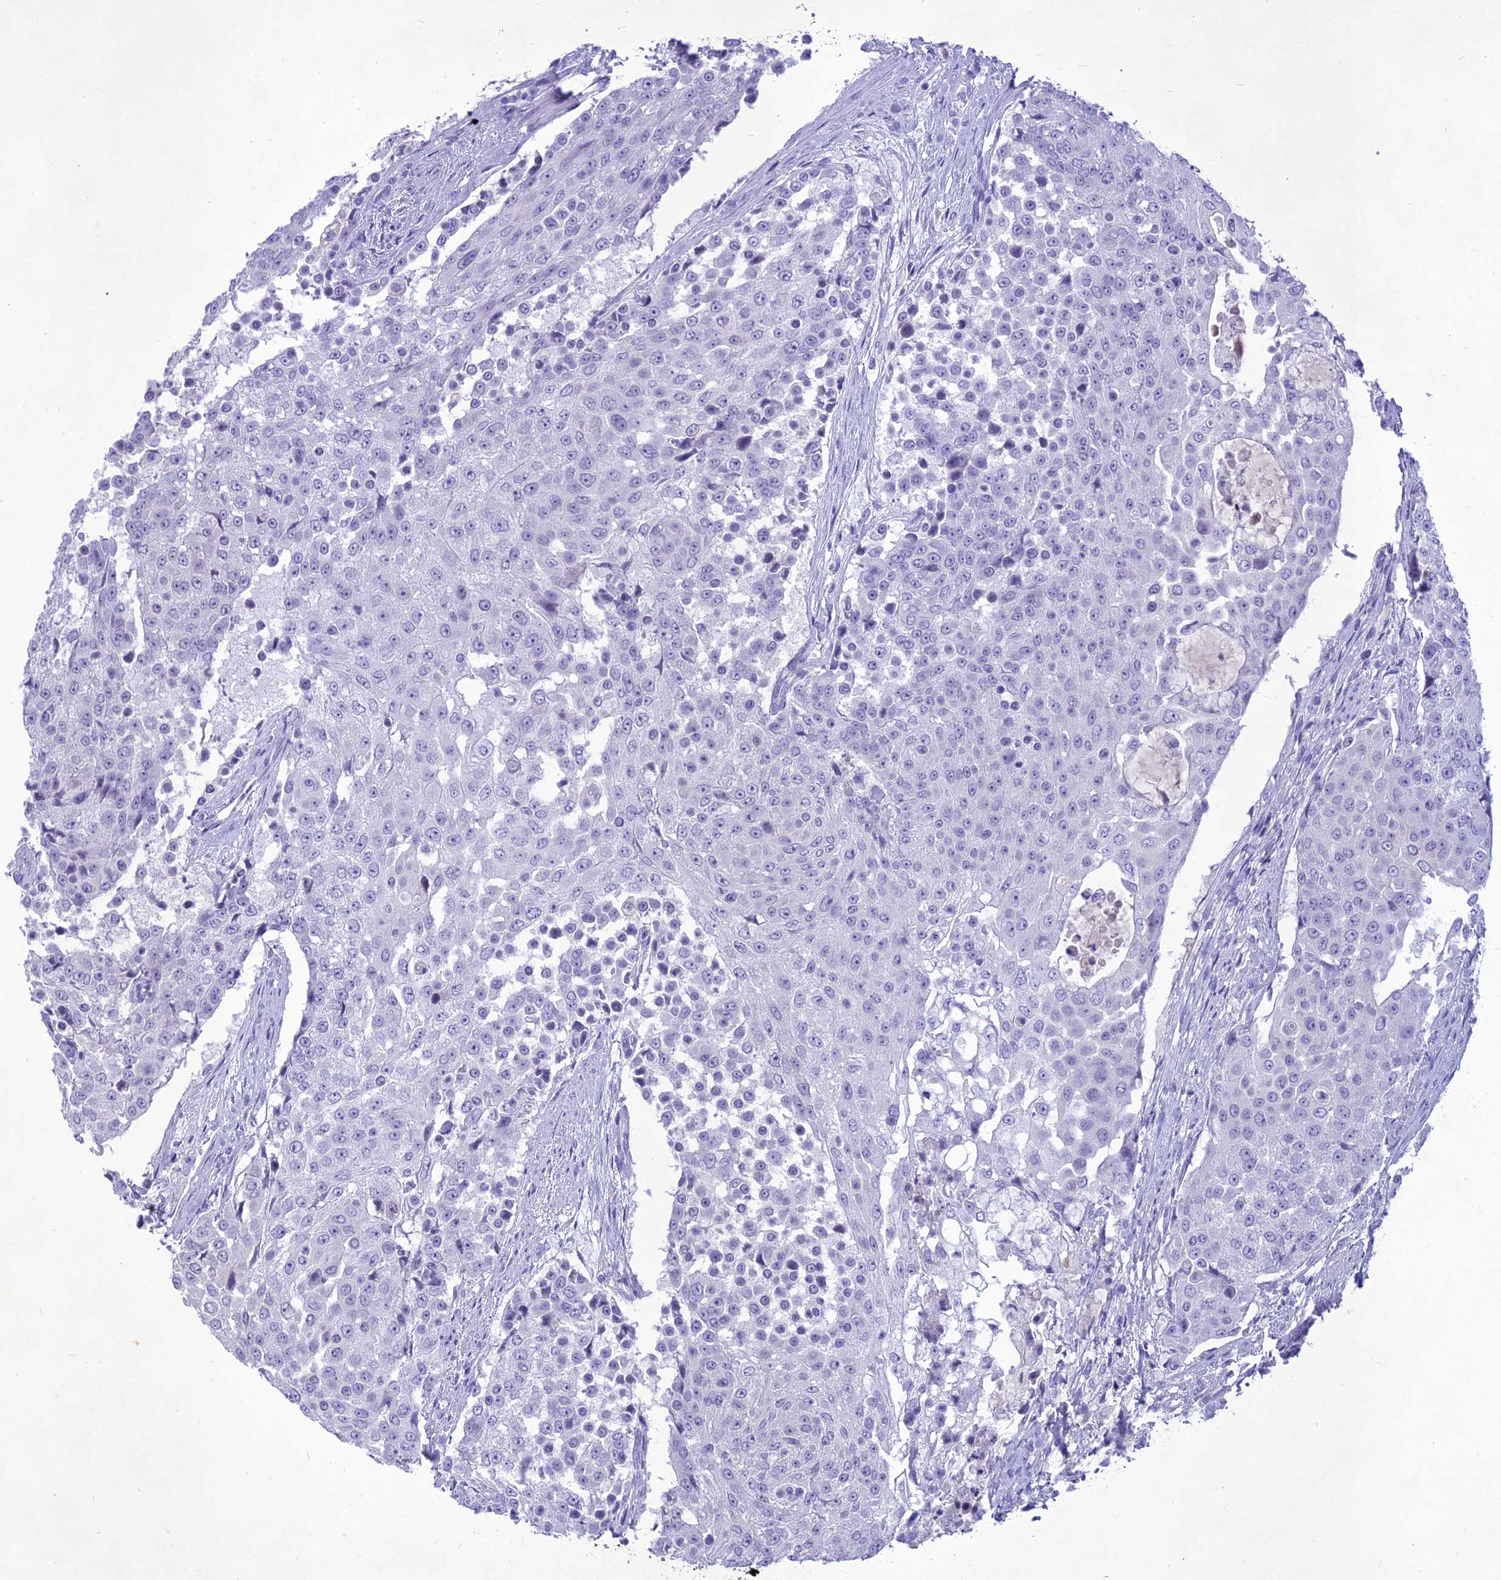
{"staining": {"intensity": "negative", "quantity": "none", "location": "none"}, "tissue": "urothelial cancer", "cell_type": "Tumor cells", "image_type": "cancer", "snomed": [{"axis": "morphology", "description": "Urothelial carcinoma, High grade"}, {"axis": "topography", "description": "Urinary bladder"}], "caption": "An immunohistochemistry micrograph of urothelial cancer is shown. There is no staining in tumor cells of urothelial cancer. (DAB (3,3'-diaminobenzidine) IHC with hematoxylin counter stain).", "gene": "IFT172", "patient": {"sex": "female", "age": 63}}